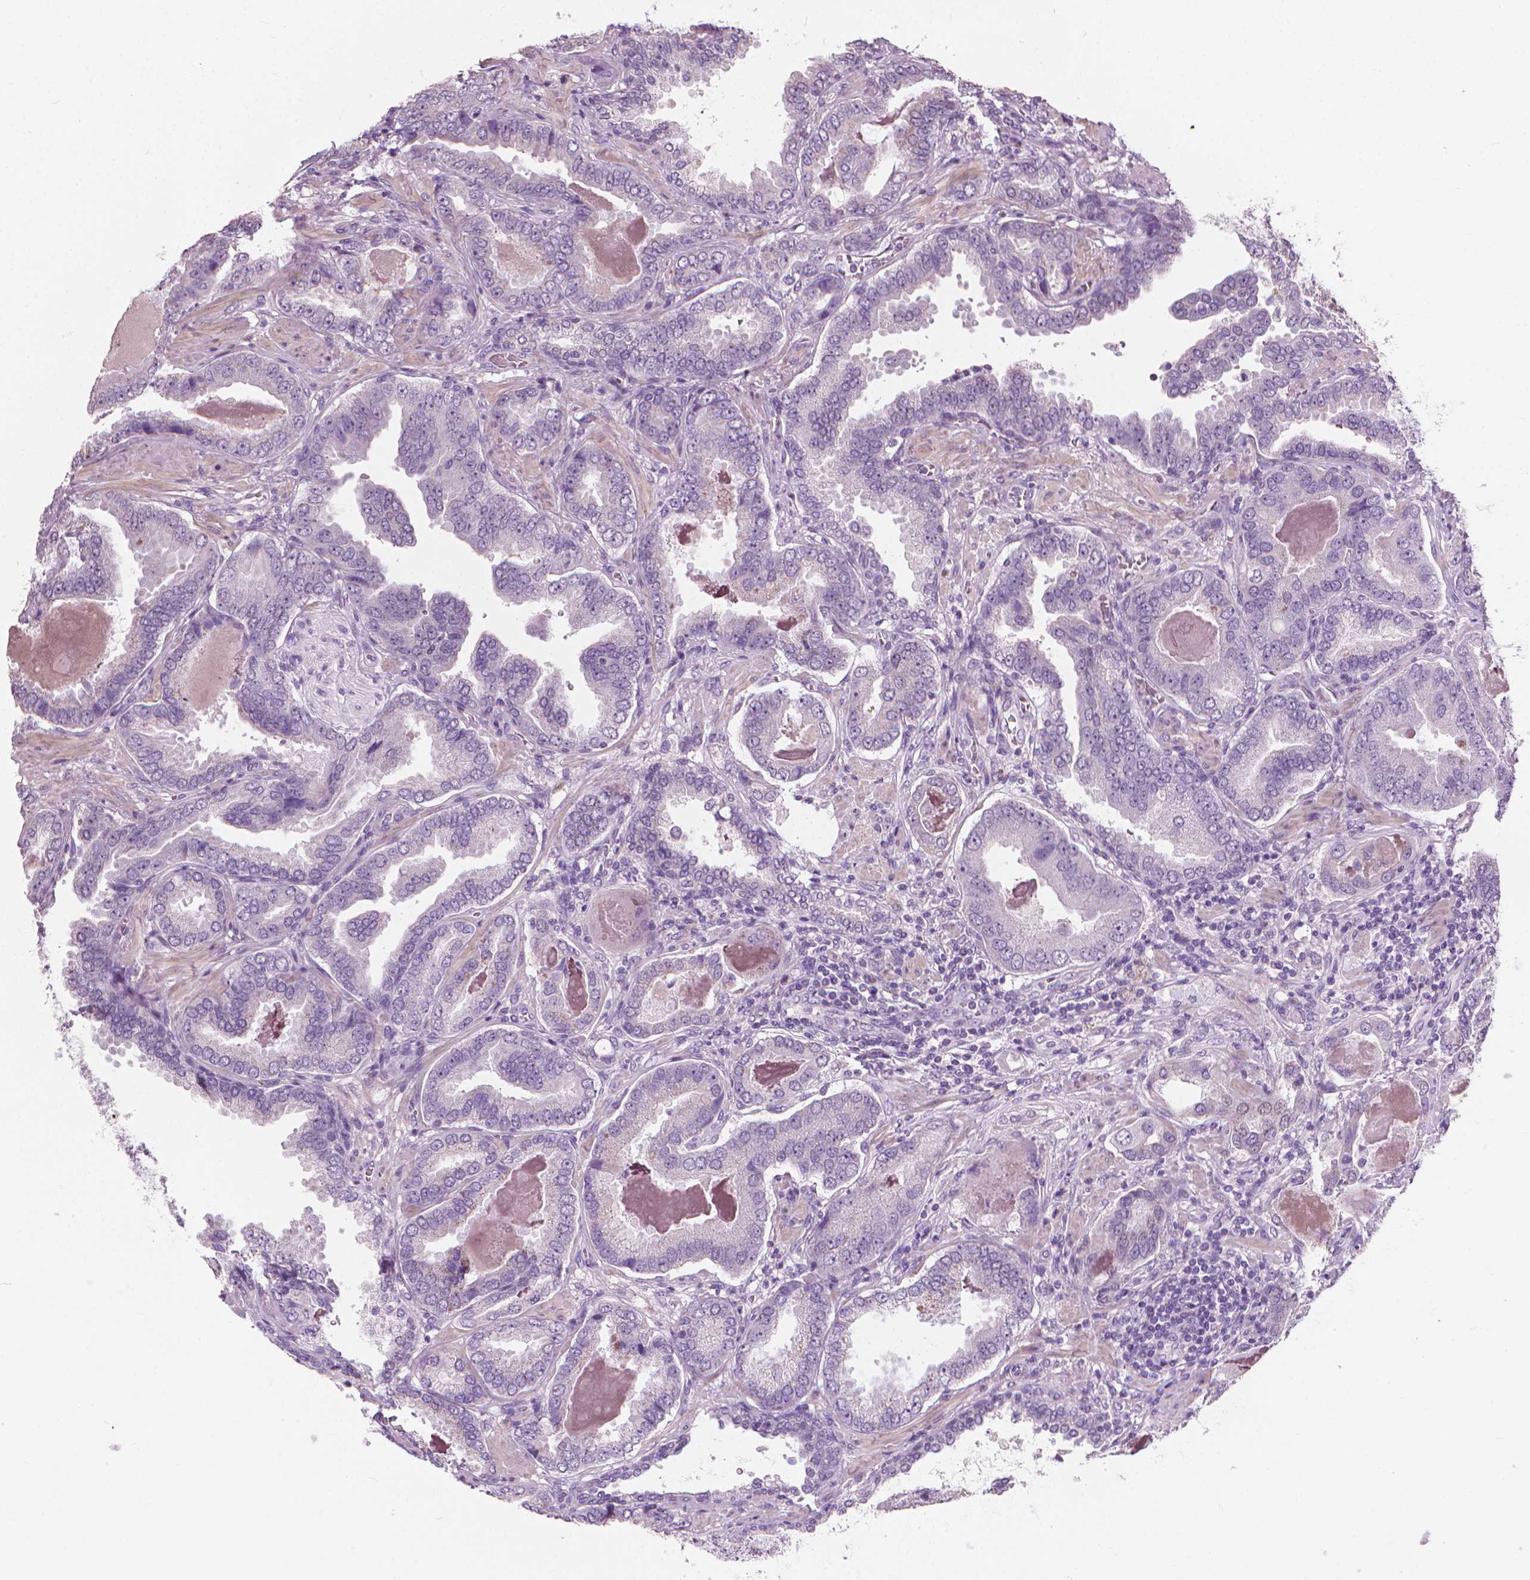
{"staining": {"intensity": "negative", "quantity": "none", "location": "none"}, "tissue": "prostate cancer", "cell_type": "Tumor cells", "image_type": "cancer", "snomed": [{"axis": "morphology", "description": "Adenocarcinoma, NOS"}, {"axis": "topography", "description": "Prostate"}], "caption": "This is an IHC image of prostate cancer. There is no staining in tumor cells.", "gene": "SAXO2", "patient": {"sex": "male", "age": 64}}